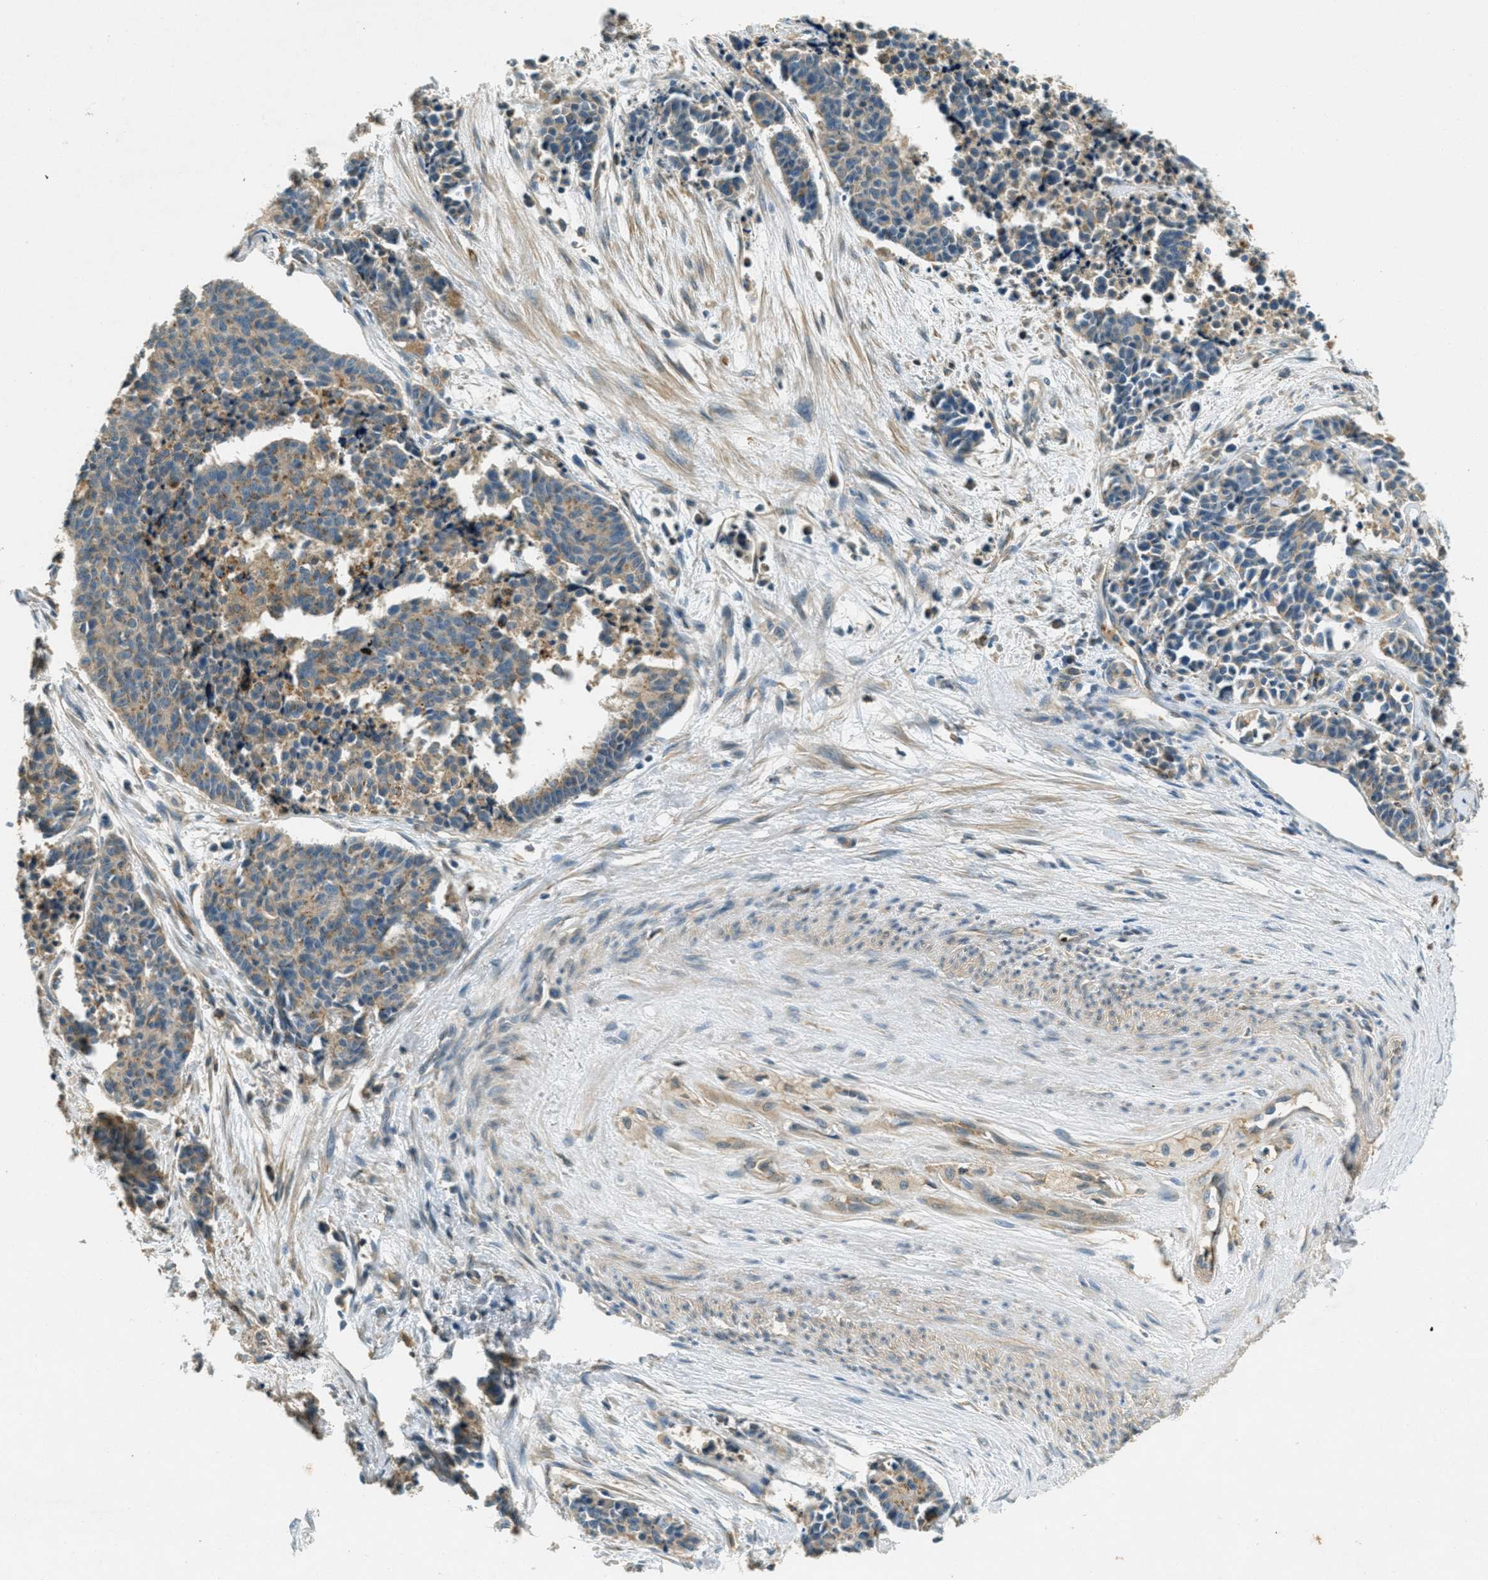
{"staining": {"intensity": "moderate", "quantity": "25%-75%", "location": "cytoplasmic/membranous"}, "tissue": "cervical cancer", "cell_type": "Tumor cells", "image_type": "cancer", "snomed": [{"axis": "morphology", "description": "Squamous cell carcinoma, NOS"}, {"axis": "topography", "description": "Cervix"}], "caption": "Protein staining by IHC reveals moderate cytoplasmic/membranous positivity in about 25%-75% of tumor cells in squamous cell carcinoma (cervical).", "gene": "NUDT4", "patient": {"sex": "female", "age": 35}}